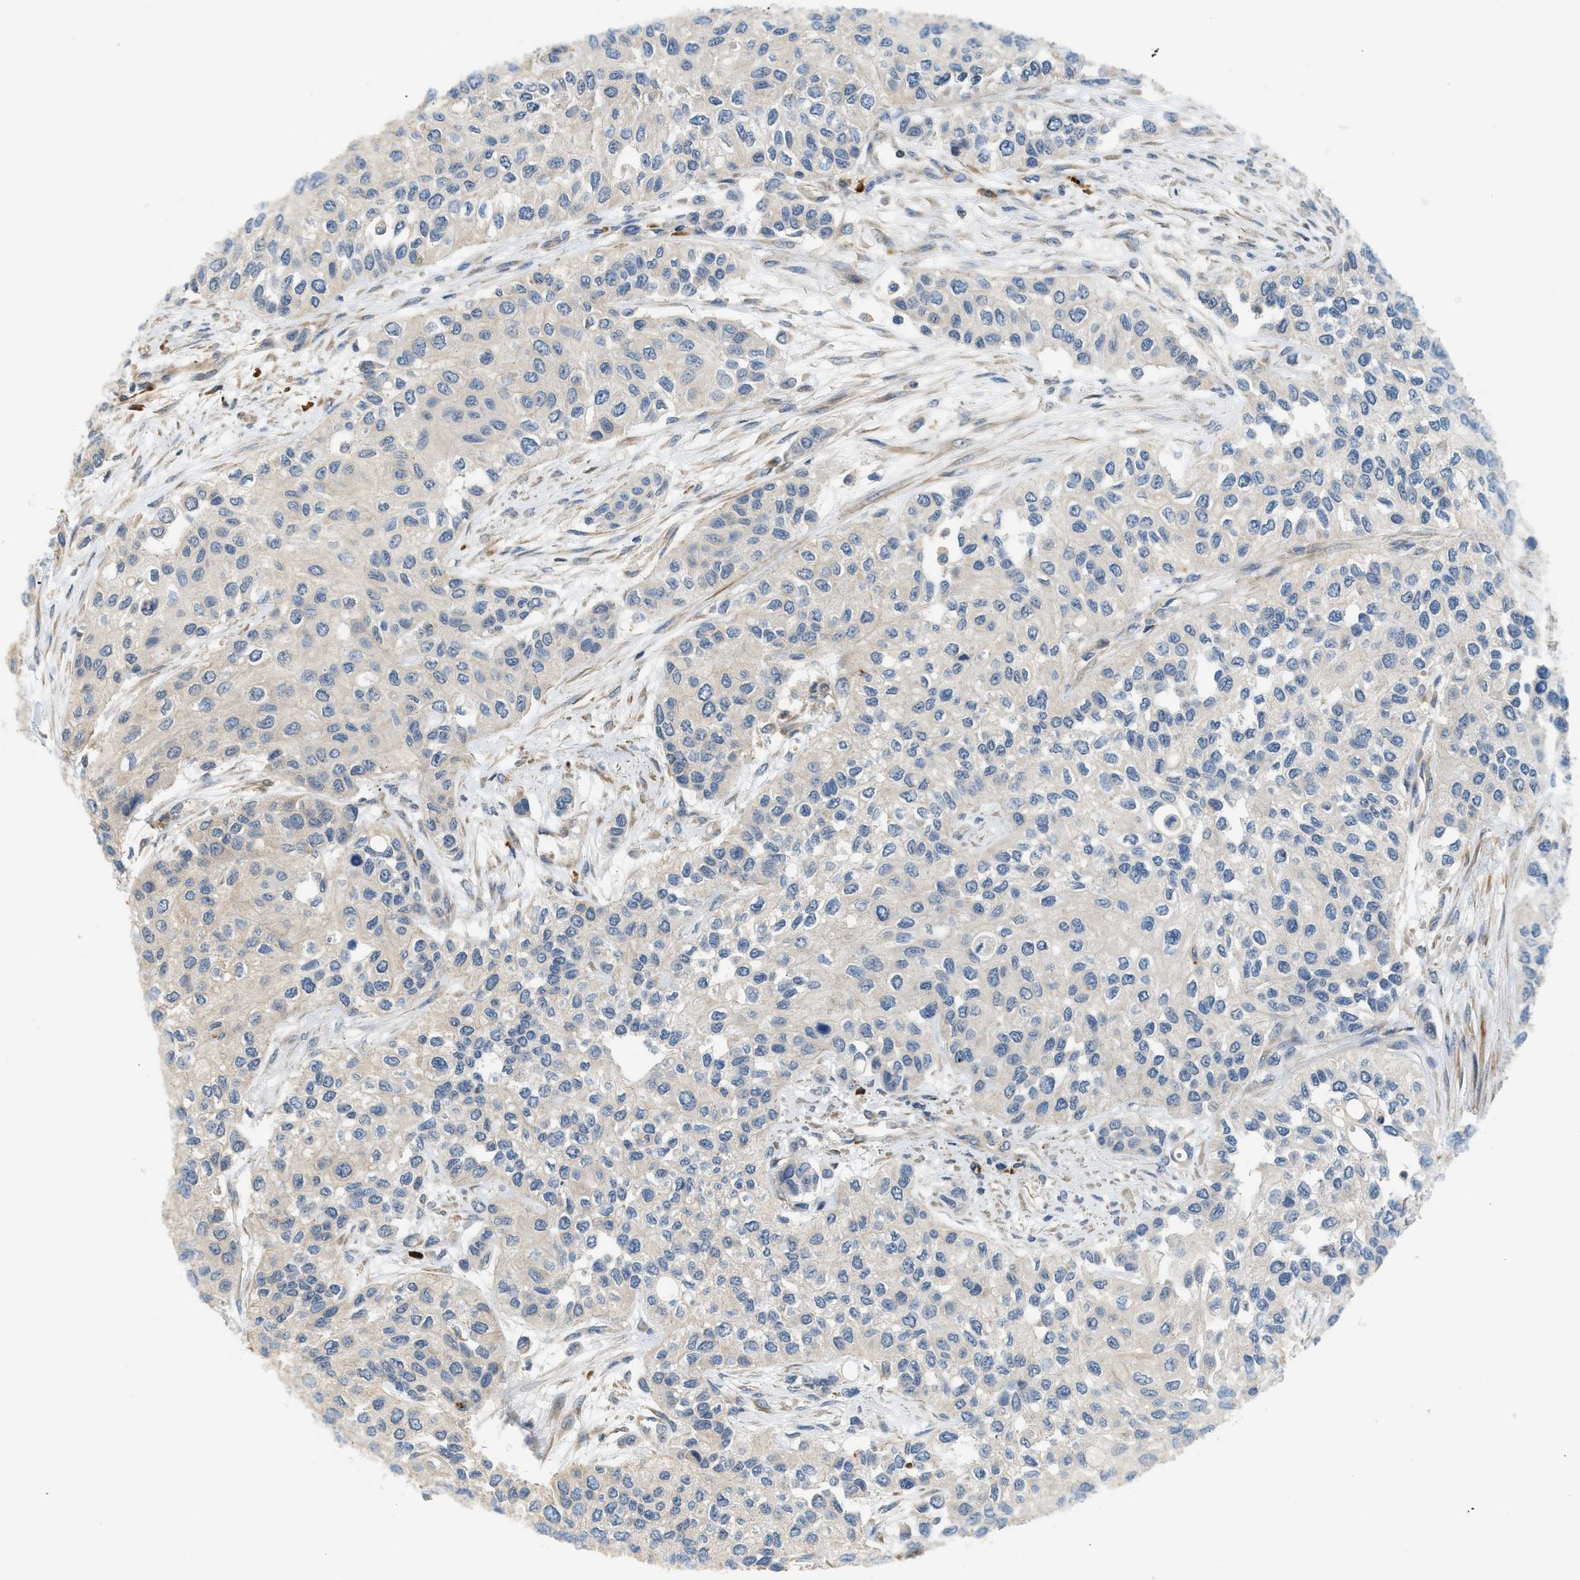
{"staining": {"intensity": "negative", "quantity": "none", "location": "none"}, "tissue": "urothelial cancer", "cell_type": "Tumor cells", "image_type": "cancer", "snomed": [{"axis": "morphology", "description": "Urothelial carcinoma, High grade"}, {"axis": "topography", "description": "Urinary bladder"}], "caption": "Urothelial cancer stained for a protein using immunohistochemistry (IHC) demonstrates no expression tumor cells.", "gene": "BTN3A2", "patient": {"sex": "female", "age": 56}}